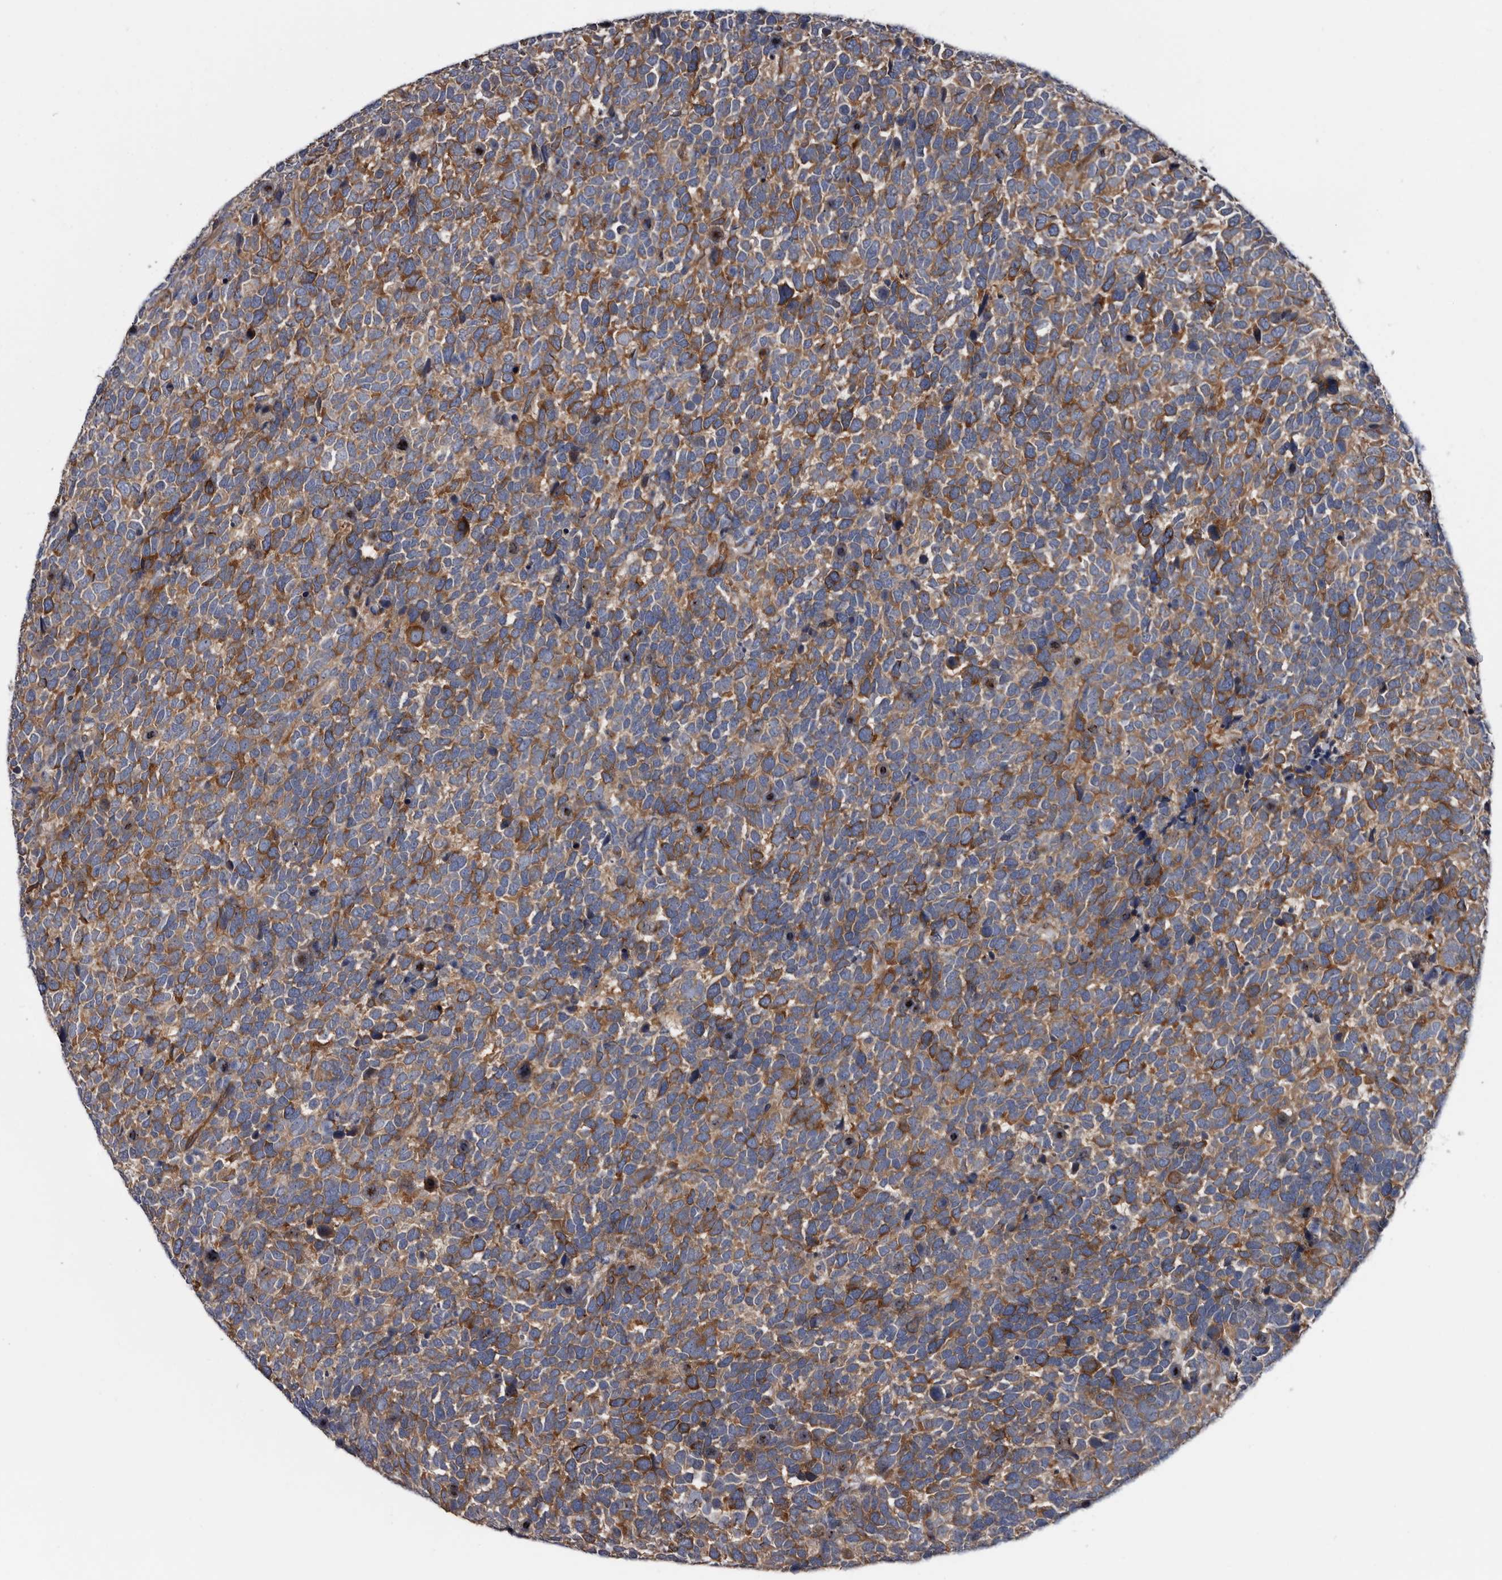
{"staining": {"intensity": "moderate", "quantity": ">75%", "location": "cytoplasmic/membranous"}, "tissue": "urothelial cancer", "cell_type": "Tumor cells", "image_type": "cancer", "snomed": [{"axis": "morphology", "description": "Urothelial carcinoma, High grade"}, {"axis": "topography", "description": "Urinary bladder"}], "caption": "Moderate cytoplasmic/membranous protein expression is present in approximately >75% of tumor cells in urothelial carcinoma (high-grade). (DAB IHC, brown staining for protein, blue staining for nuclei).", "gene": "TSPAN17", "patient": {"sex": "female", "age": 82}}